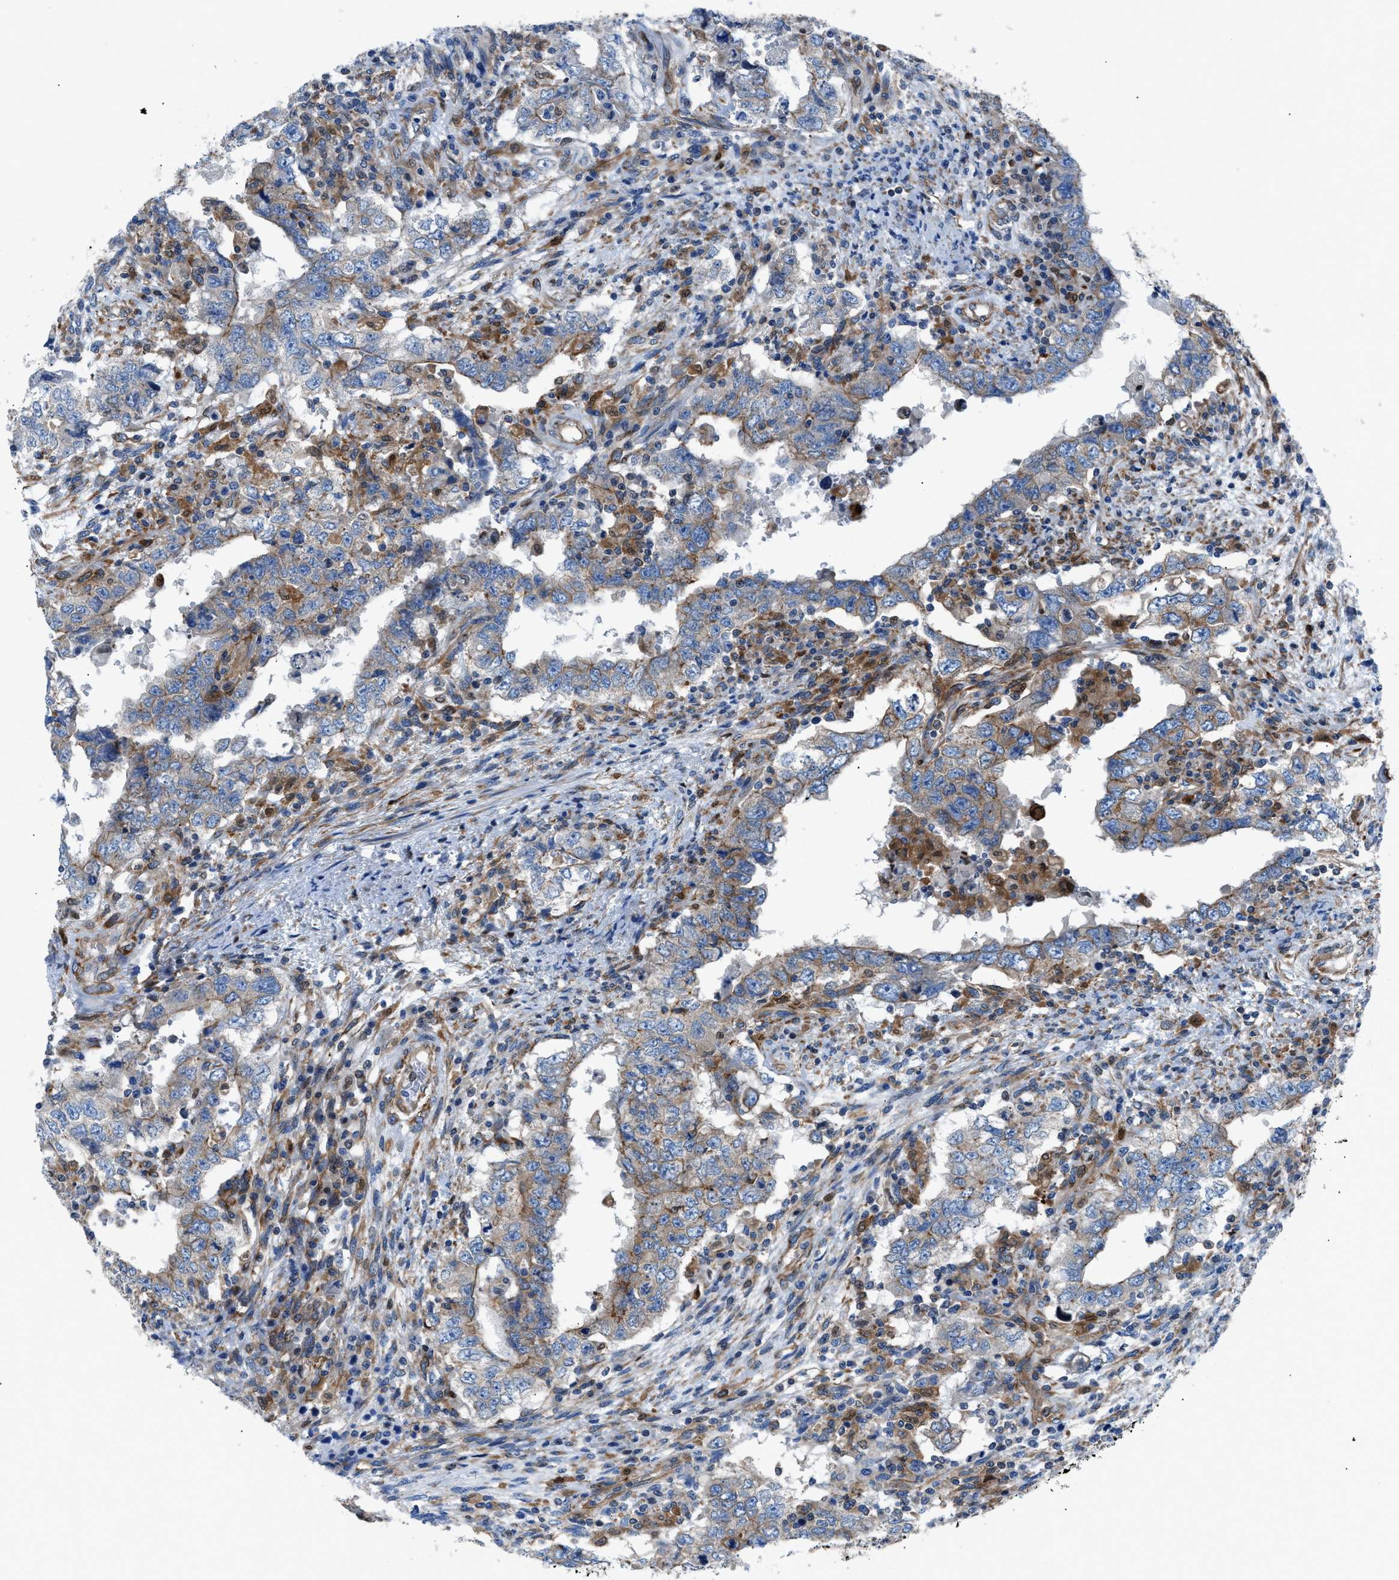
{"staining": {"intensity": "weak", "quantity": "25%-75%", "location": "cytoplasmic/membranous"}, "tissue": "testis cancer", "cell_type": "Tumor cells", "image_type": "cancer", "snomed": [{"axis": "morphology", "description": "Carcinoma, Embryonal, NOS"}, {"axis": "topography", "description": "Testis"}], "caption": "This micrograph displays testis cancer stained with IHC to label a protein in brown. The cytoplasmic/membranous of tumor cells show weak positivity for the protein. Nuclei are counter-stained blue.", "gene": "DMAC1", "patient": {"sex": "male", "age": 26}}